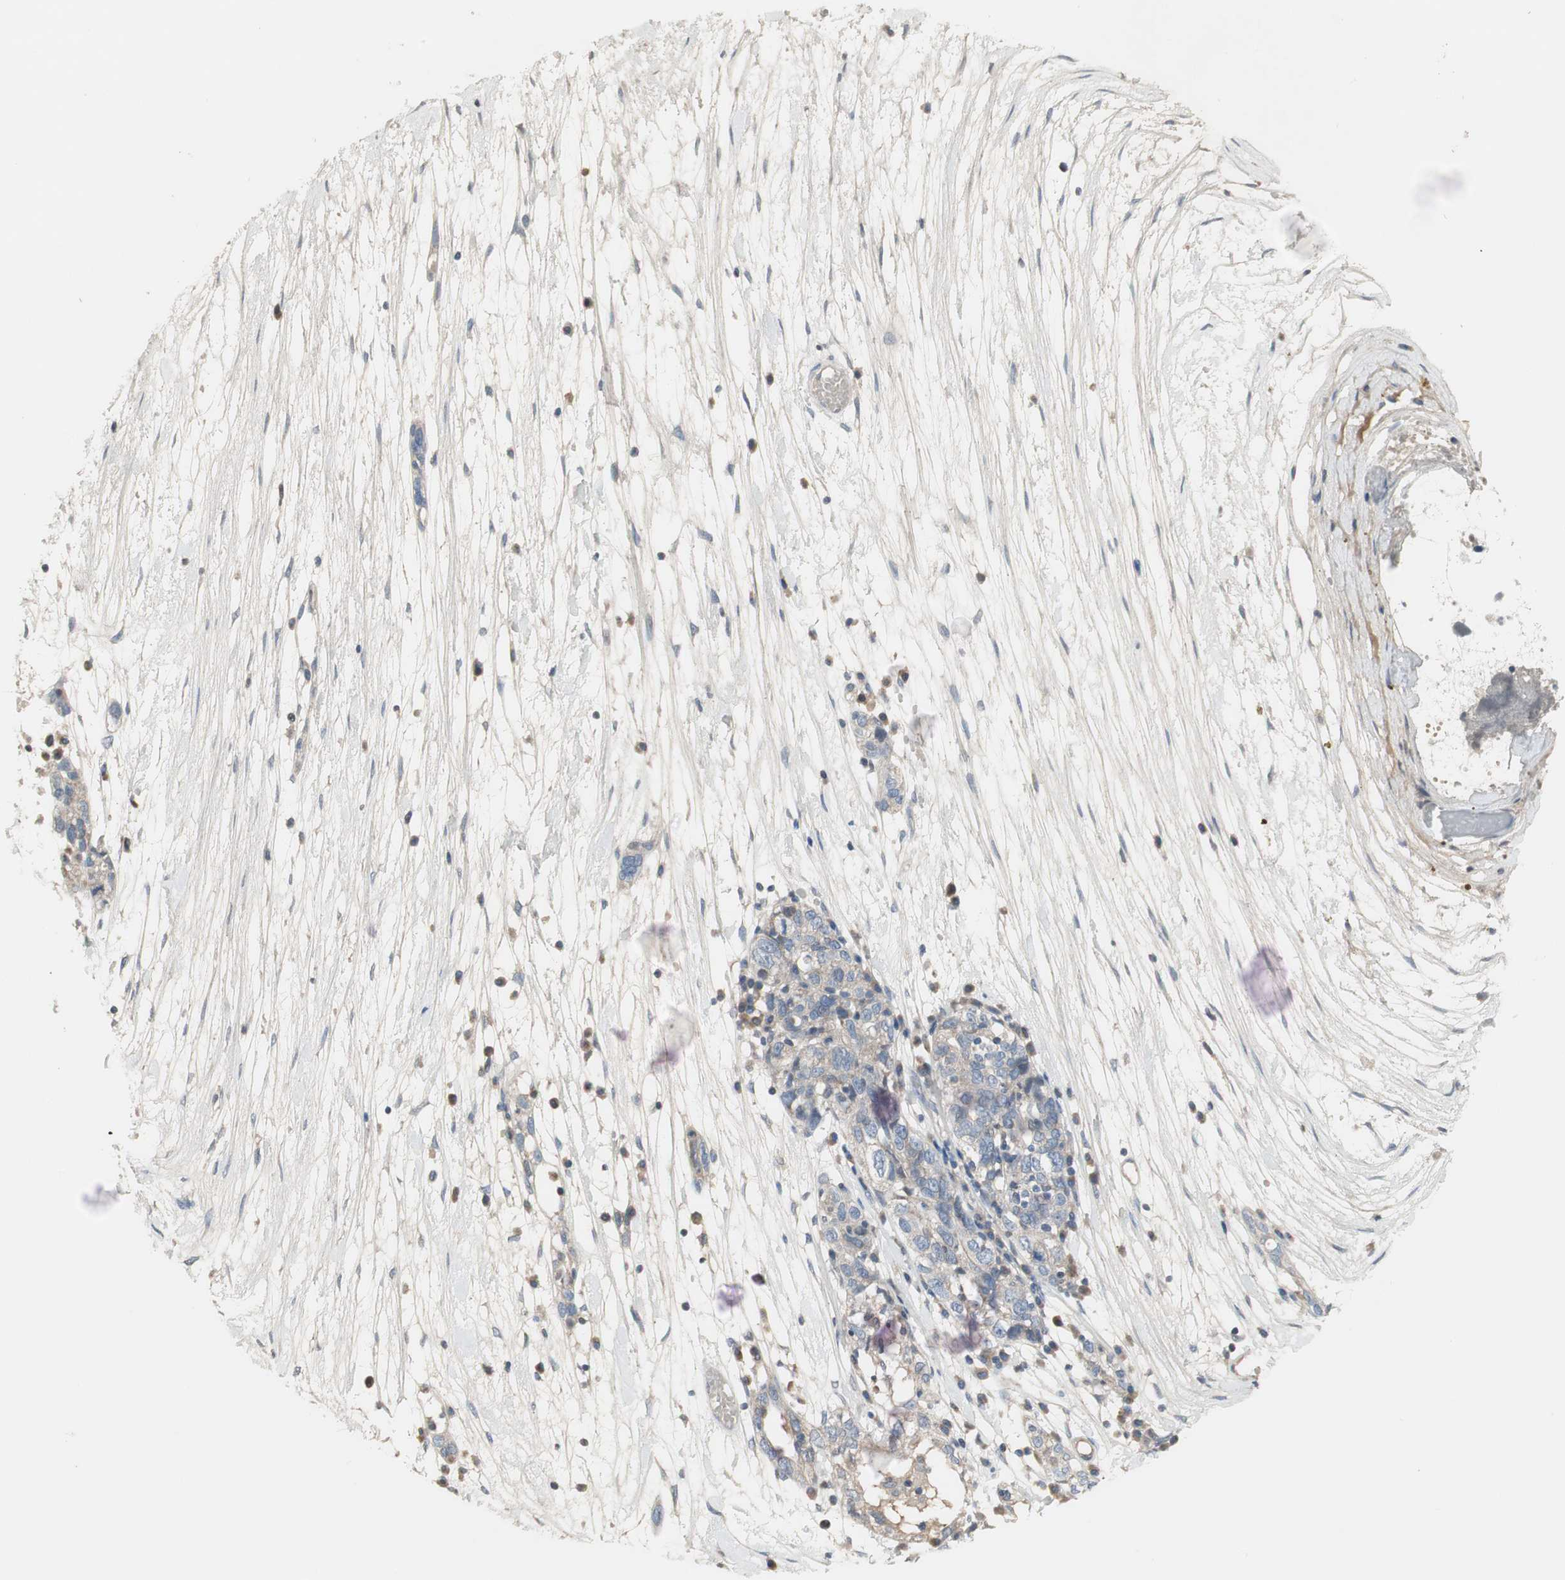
{"staining": {"intensity": "negative", "quantity": "none", "location": "none"}, "tissue": "ovarian cancer", "cell_type": "Tumor cells", "image_type": "cancer", "snomed": [{"axis": "morphology", "description": "Cystadenocarcinoma, serous, NOS"}, {"axis": "topography", "description": "Ovary"}], "caption": "A high-resolution photomicrograph shows immunohistochemistry staining of ovarian serous cystadenocarcinoma, which reveals no significant staining in tumor cells. (IHC, brightfield microscopy, high magnification).", "gene": "TACR3", "patient": {"sex": "female", "age": 71}}